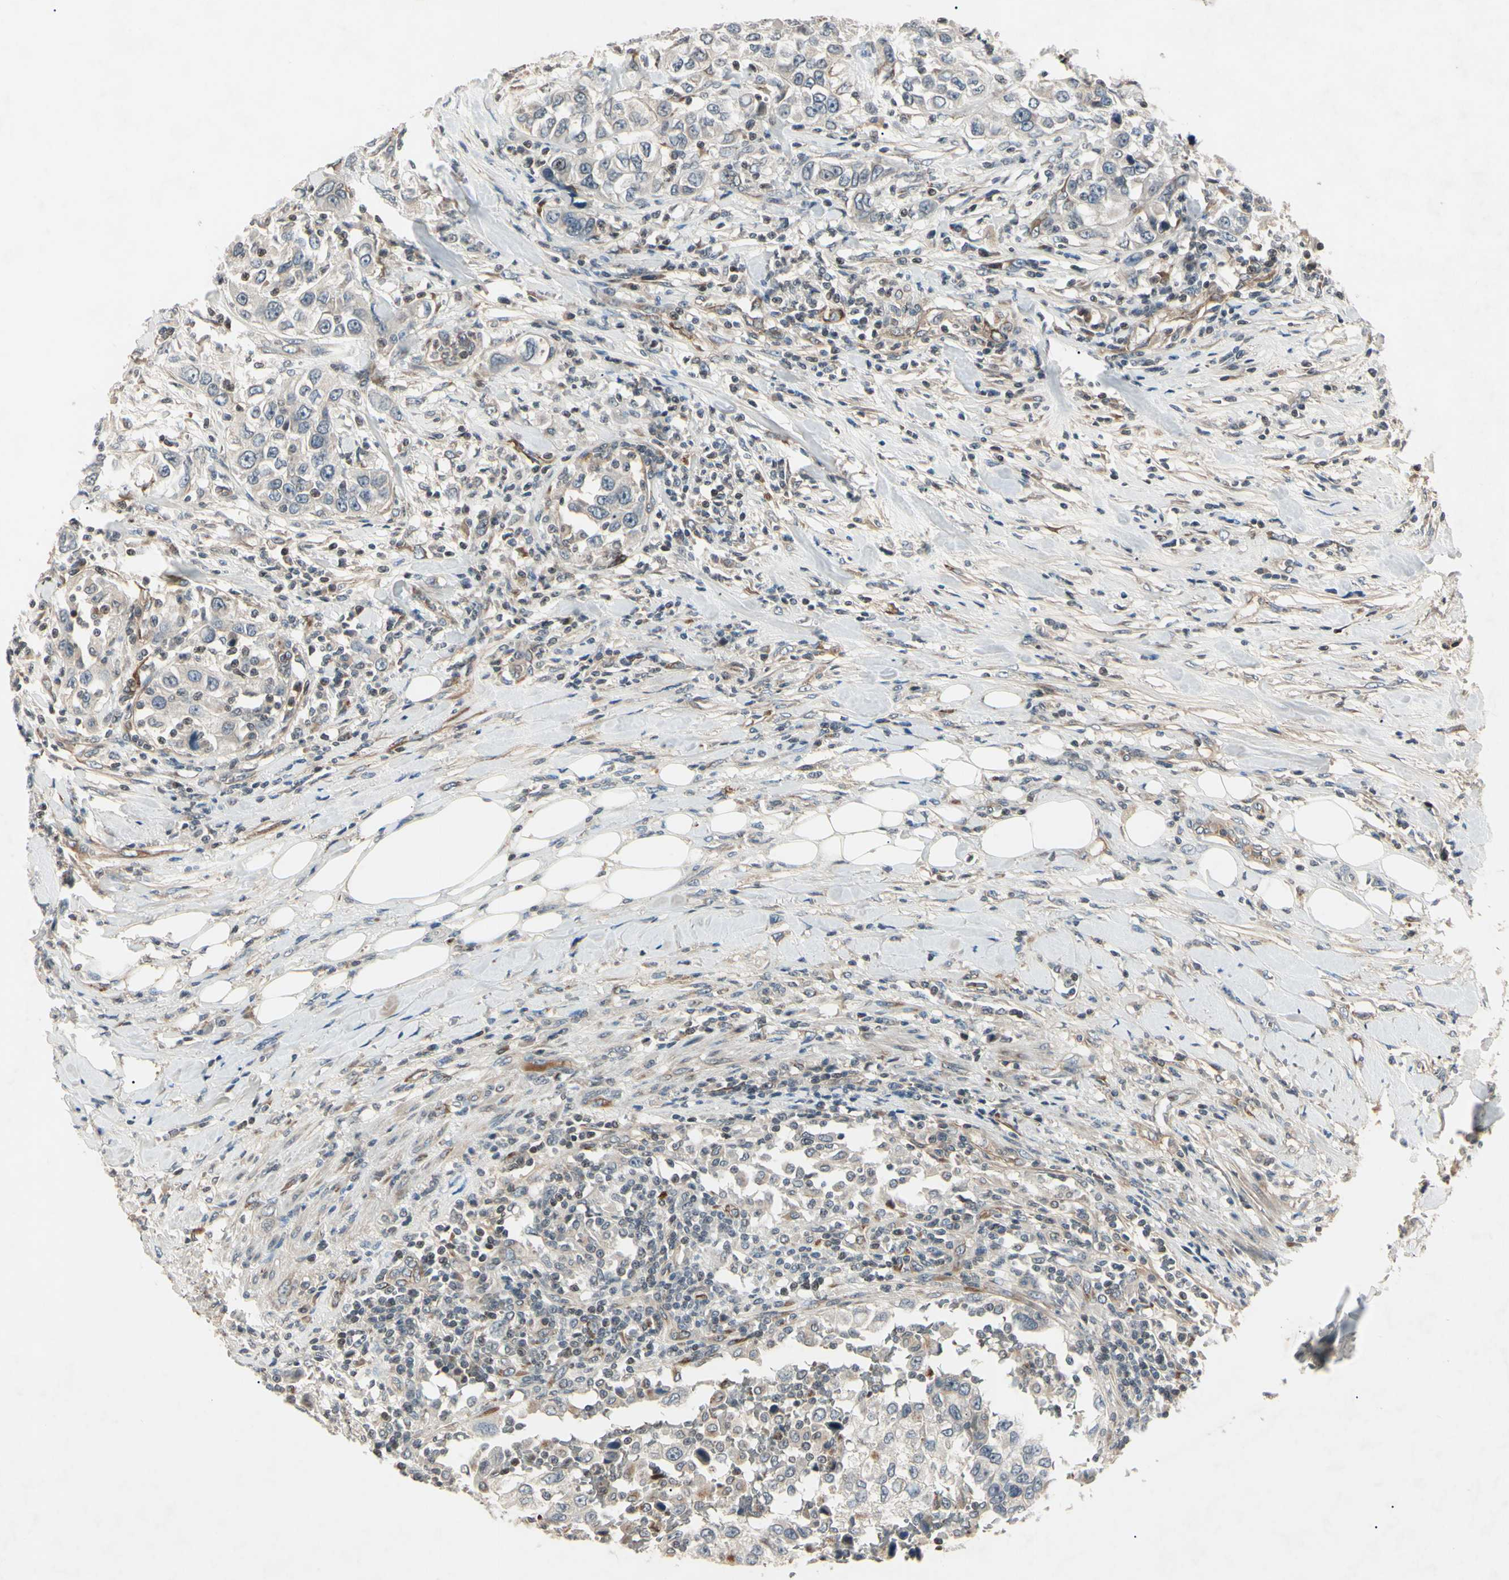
{"staining": {"intensity": "negative", "quantity": "none", "location": "none"}, "tissue": "urothelial cancer", "cell_type": "Tumor cells", "image_type": "cancer", "snomed": [{"axis": "morphology", "description": "Urothelial carcinoma, High grade"}, {"axis": "topography", "description": "Urinary bladder"}], "caption": "There is no significant positivity in tumor cells of urothelial carcinoma (high-grade).", "gene": "AEBP1", "patient": {"sex": "female", "age": 80}}